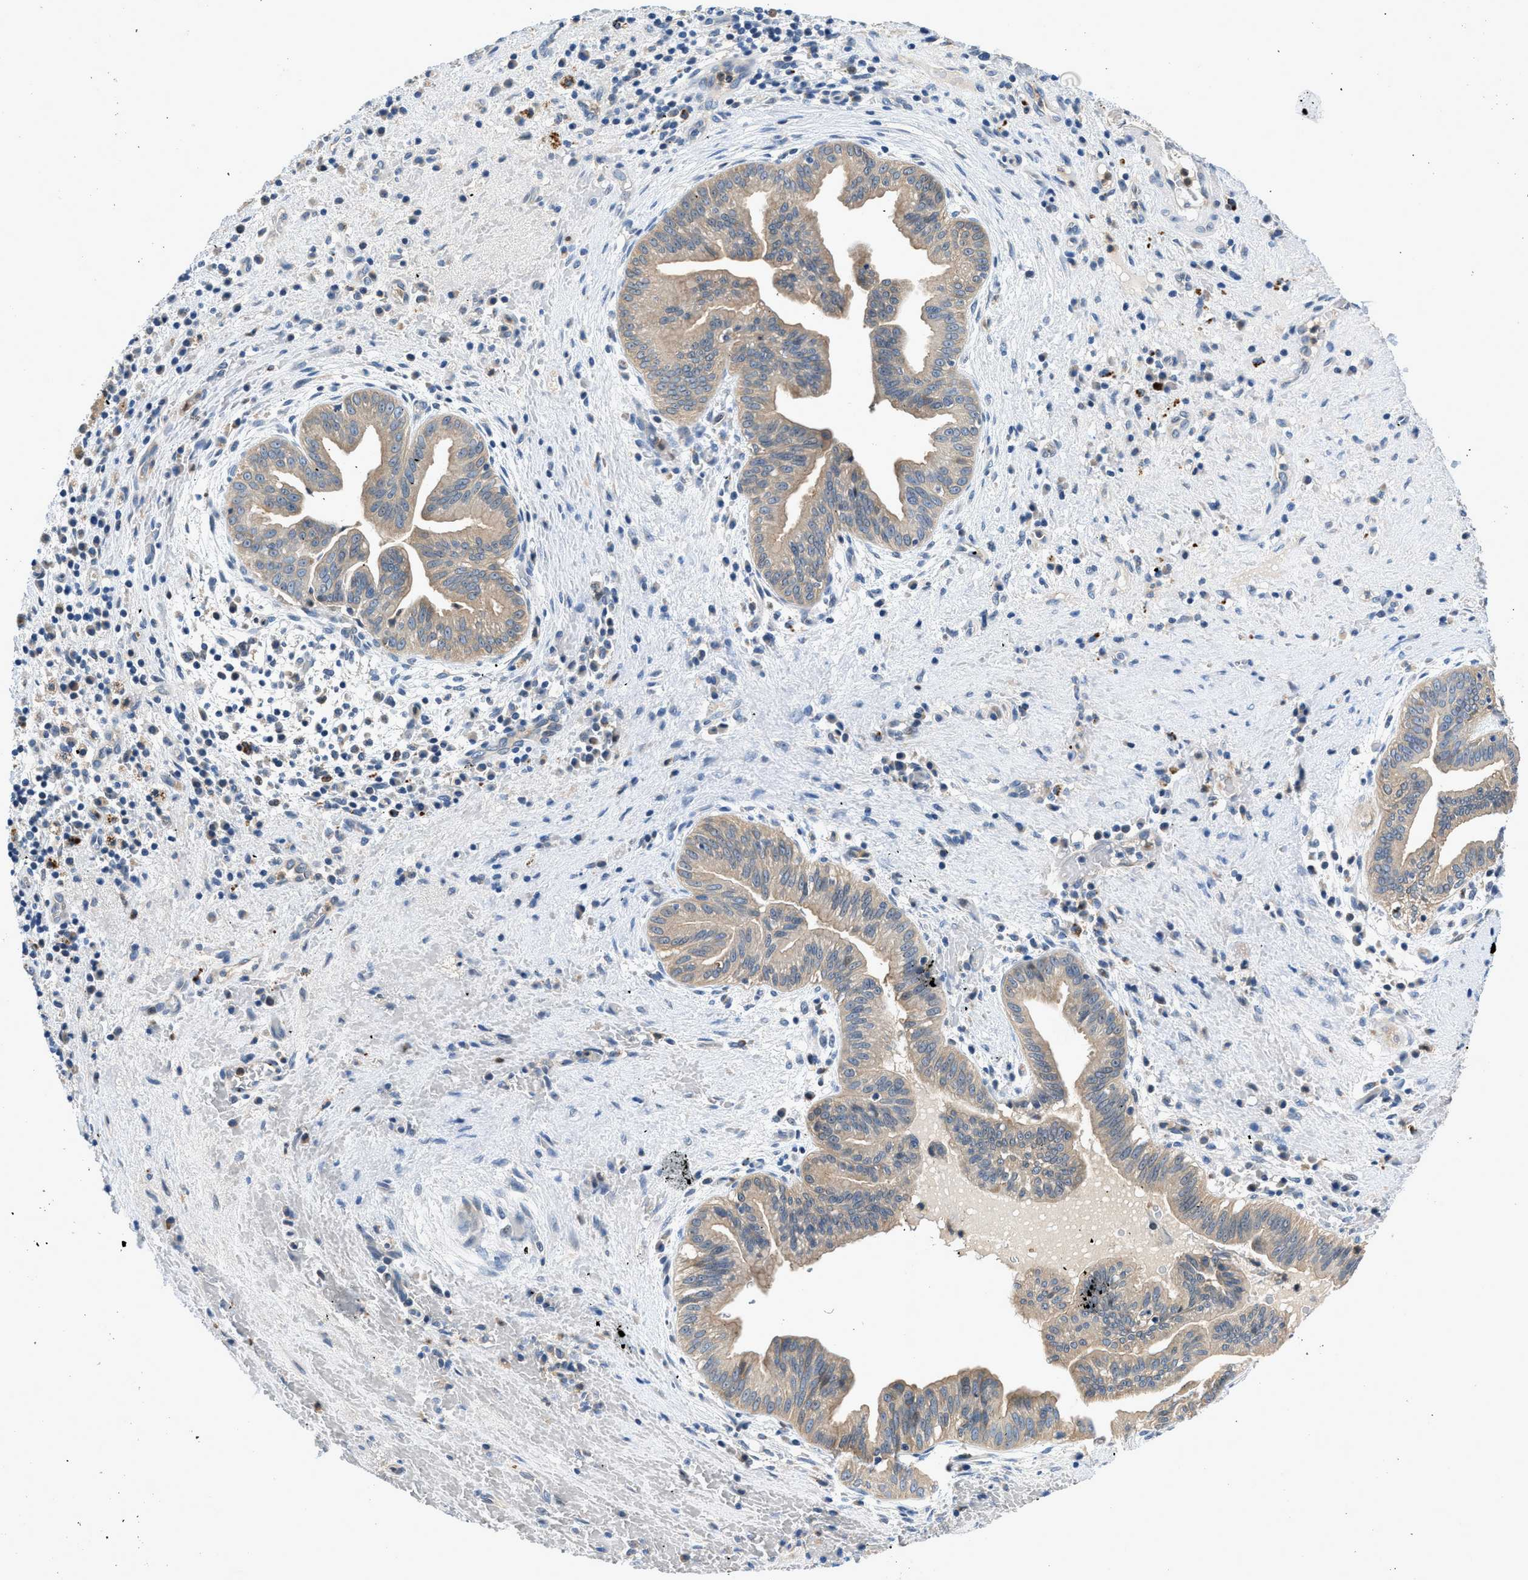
{"staining": {"intensity": "weak", "quantity": ">75%", "location": "cytoplasmic/membranous"}, "tissue": "liver cancer", "cell_type": "Tumor cells", "image_type": "cancer", "snomed": [{"axis": "morphology", "description": "Cholangiocarcinoma"}, {"axis": "topography", "description": "Liver"}], "caption": "An image showing weak cytoplasmic/membranous positivity in approximately >75% of tumor cells in liver cancer, as visualized by brown immunohistochemical staining.", "gene": "ADGRE3", "patient": {"sex": "female", "age": 38}}